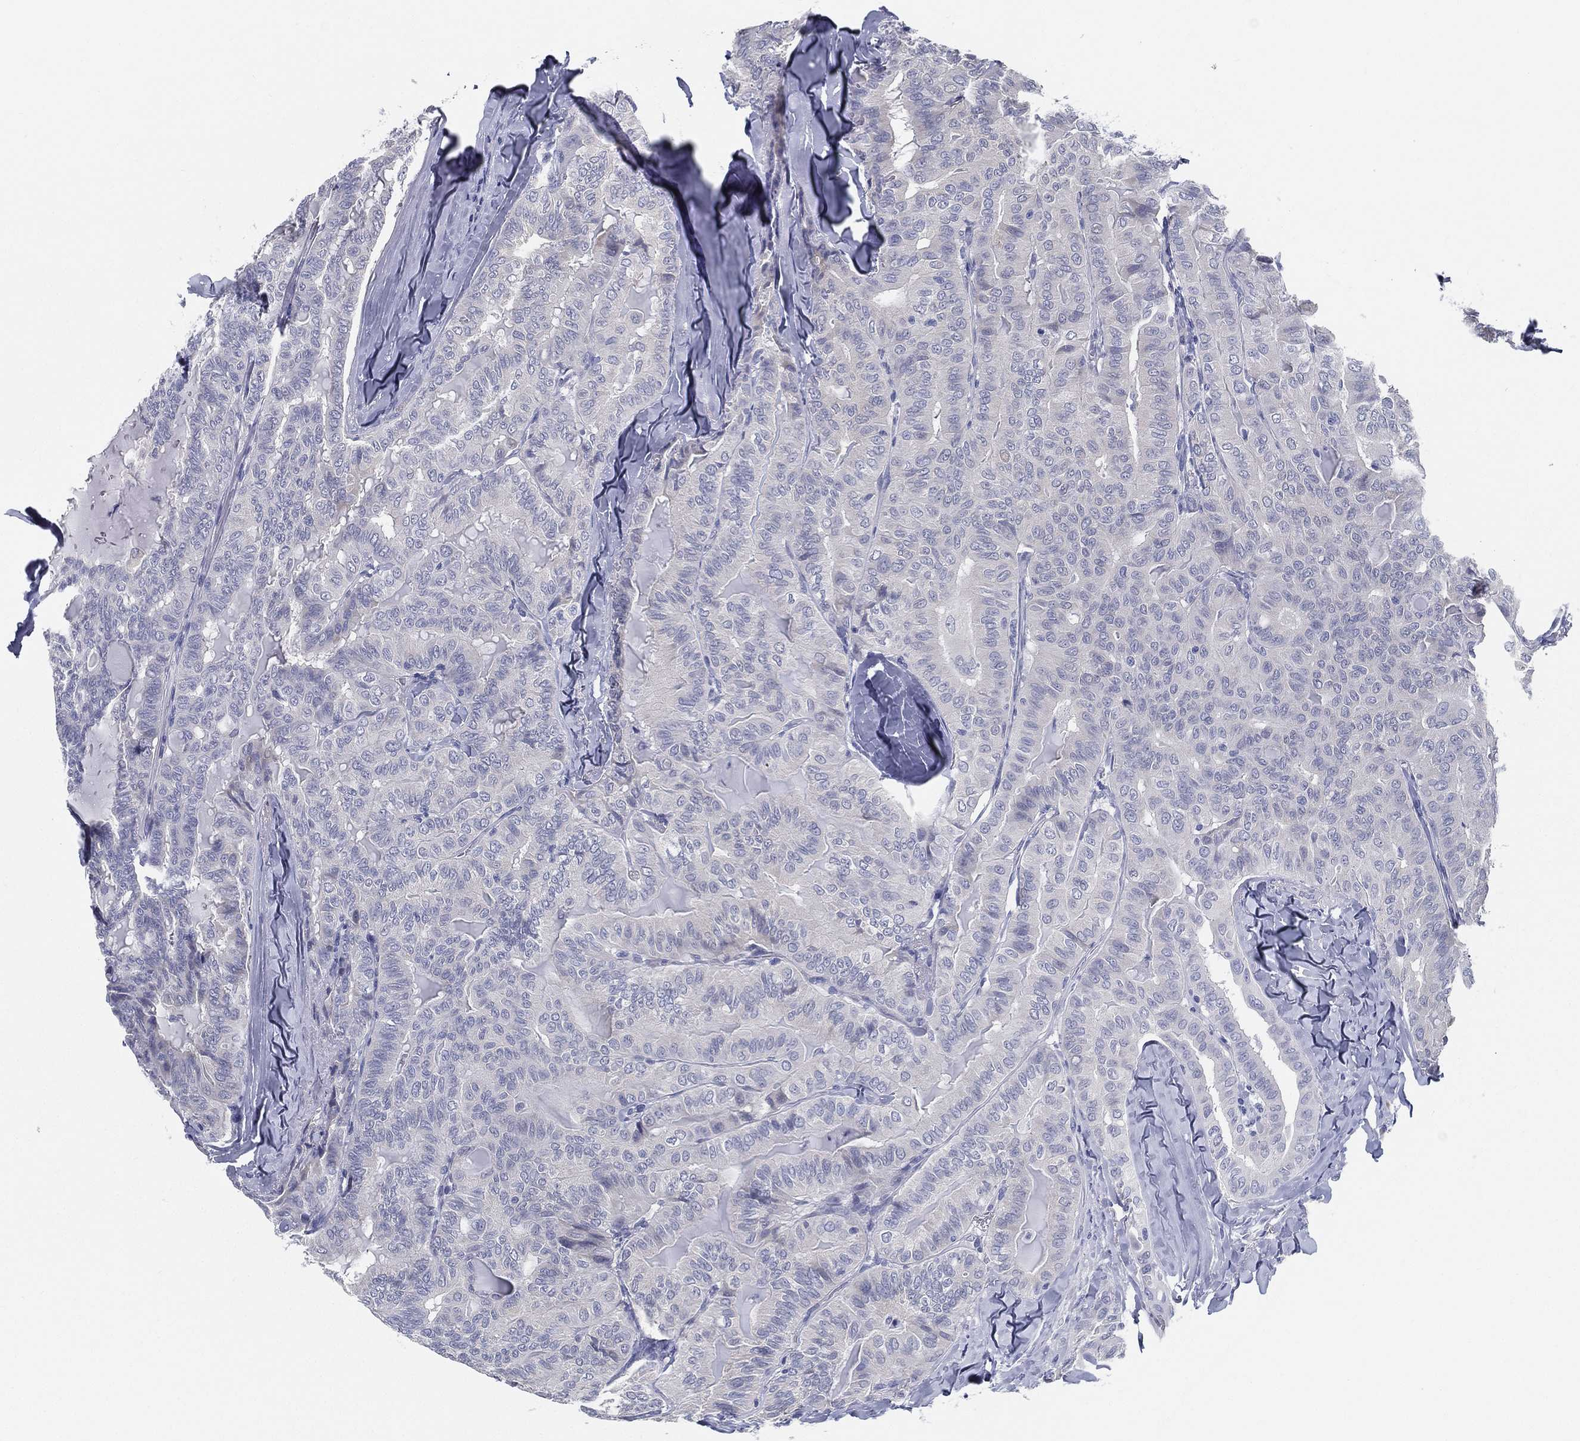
{"staining": {"intensity": "negative", "quantity": "none", "location": "none"}, "tissue": "thyroid cancer", "cell_type": "Tumor cells", "image_type": "cancer", "snomed": [{"axis": "morphology", "description": "Papillary adenocarcinoma, NOS"}, {"axis": "topography", "description": "Thyroid gland"}], "caption": "Tumor cells are negative for brown protein staining in thyroid cancer. (Stains: DAB immunohistochemistry with hematoxylin counter stain, Microscopy: brightfield microscopy at high magnification).", "gene": "STS", "patient": {"sex": "female", "age": 68}}